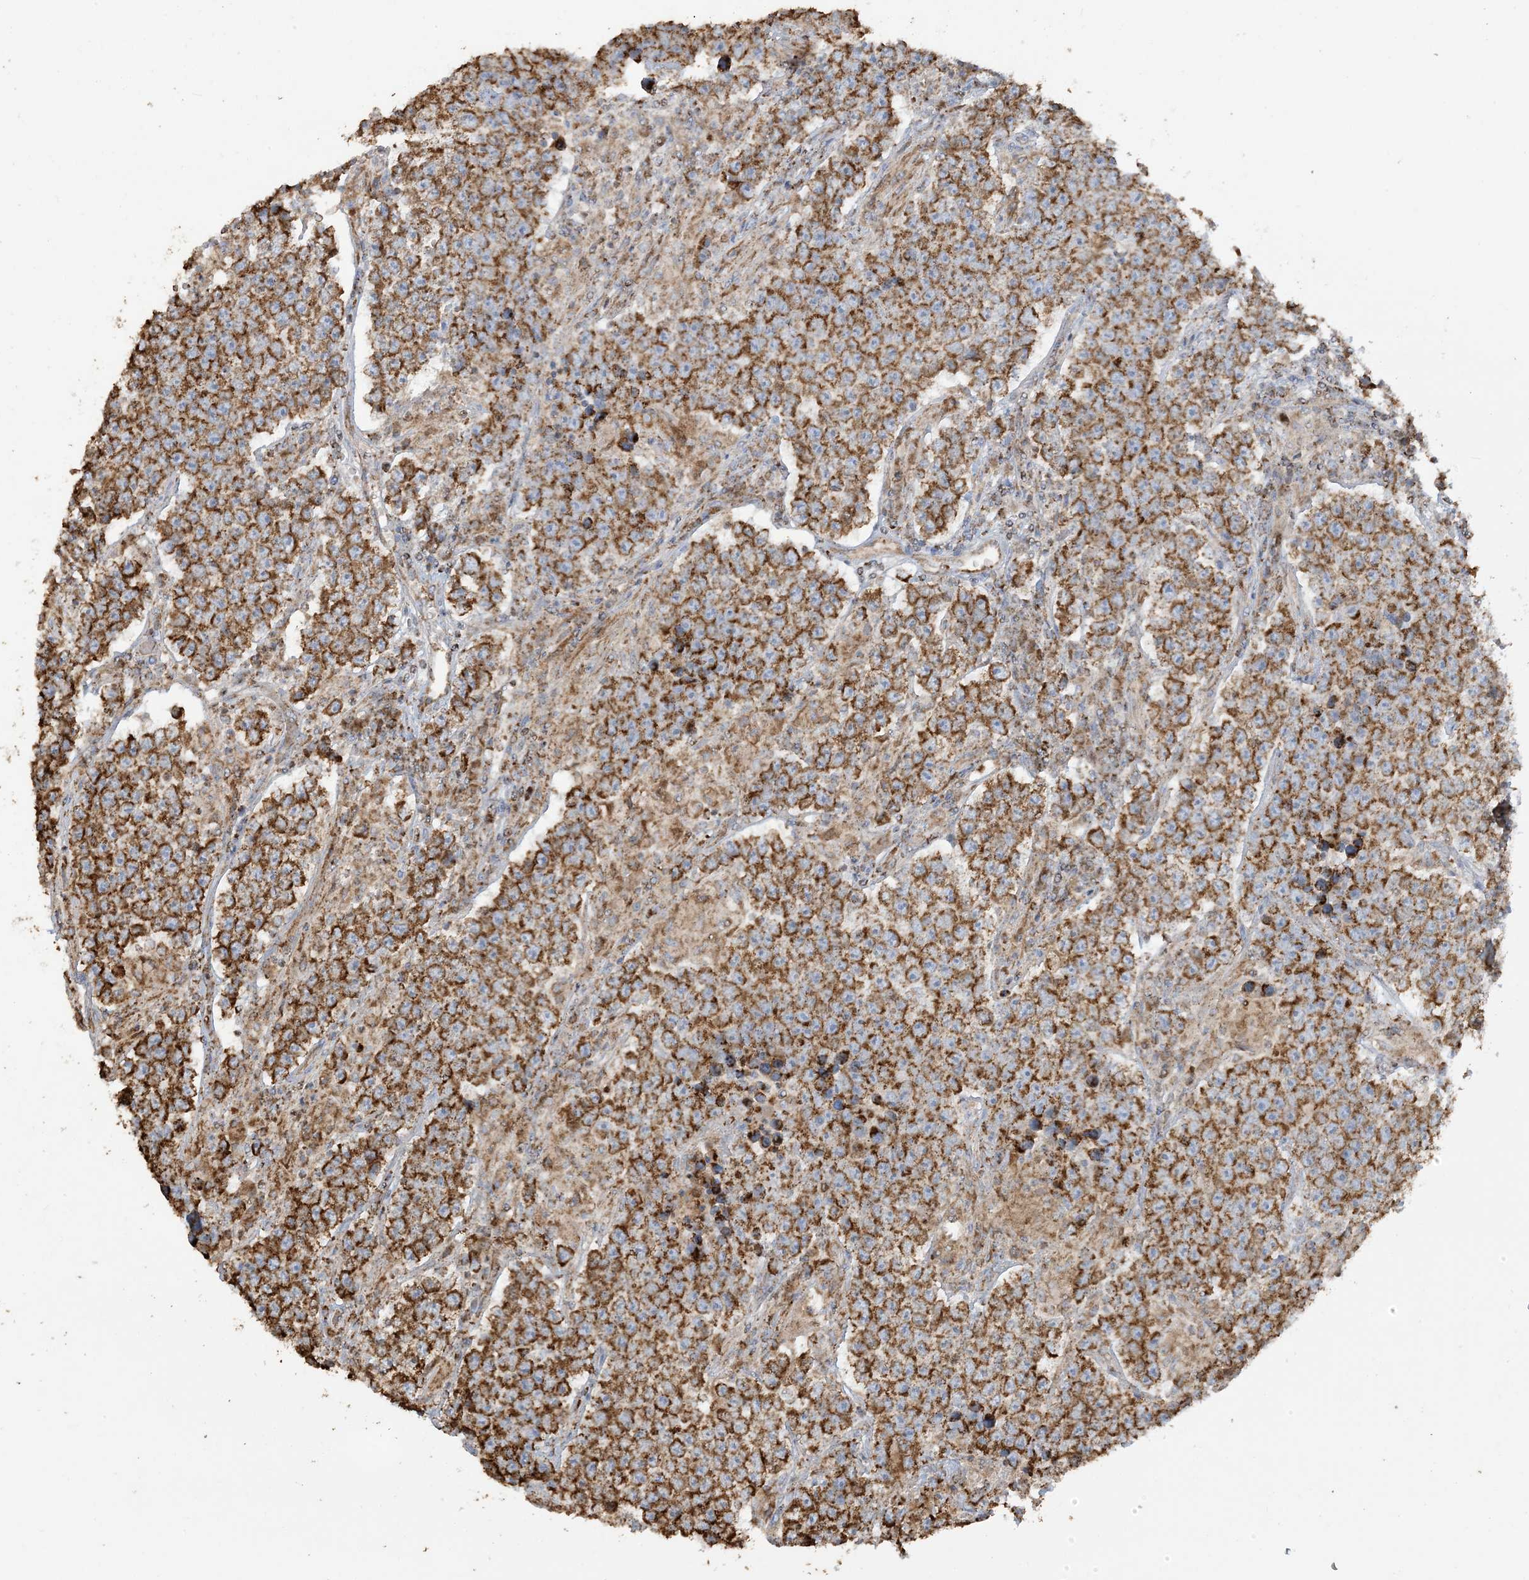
{"staining": {"intensity": "moderate", "quantity": ">75%", "location": "cytoplasmic/membranous"}, "tissue": "testis cancer", "cell_type": "Tumor cells", "image_type": "cancer", "snomed": [{"axis": "morphology", "description": "Normal tissue, NOS"}, {"axis": "morphology", "description": "Urothelial carcinoma, High grade"}, {"axis": "morphology", "description": "Seminoma, NOS"}, {"axis": "morphology", "description": "Carcinoma, Embryonal, NOS"}, {"axis": "topography", "description": "Urinary bladder"}, {"axis": "topography", "description": "Testis"}], "caption": "Immunohistochemistry (IHC) (DAB (3,3'-diaminobenzidine)) staining of human testis cancer reveals moderate cytoplasmic/membranous protein staining in approximately >75% of tumor cells. (DAB IHC with brightfield microscopy, high magnification).", "gene": "AGA", "patient": {"sex": "male", "age": 41}}